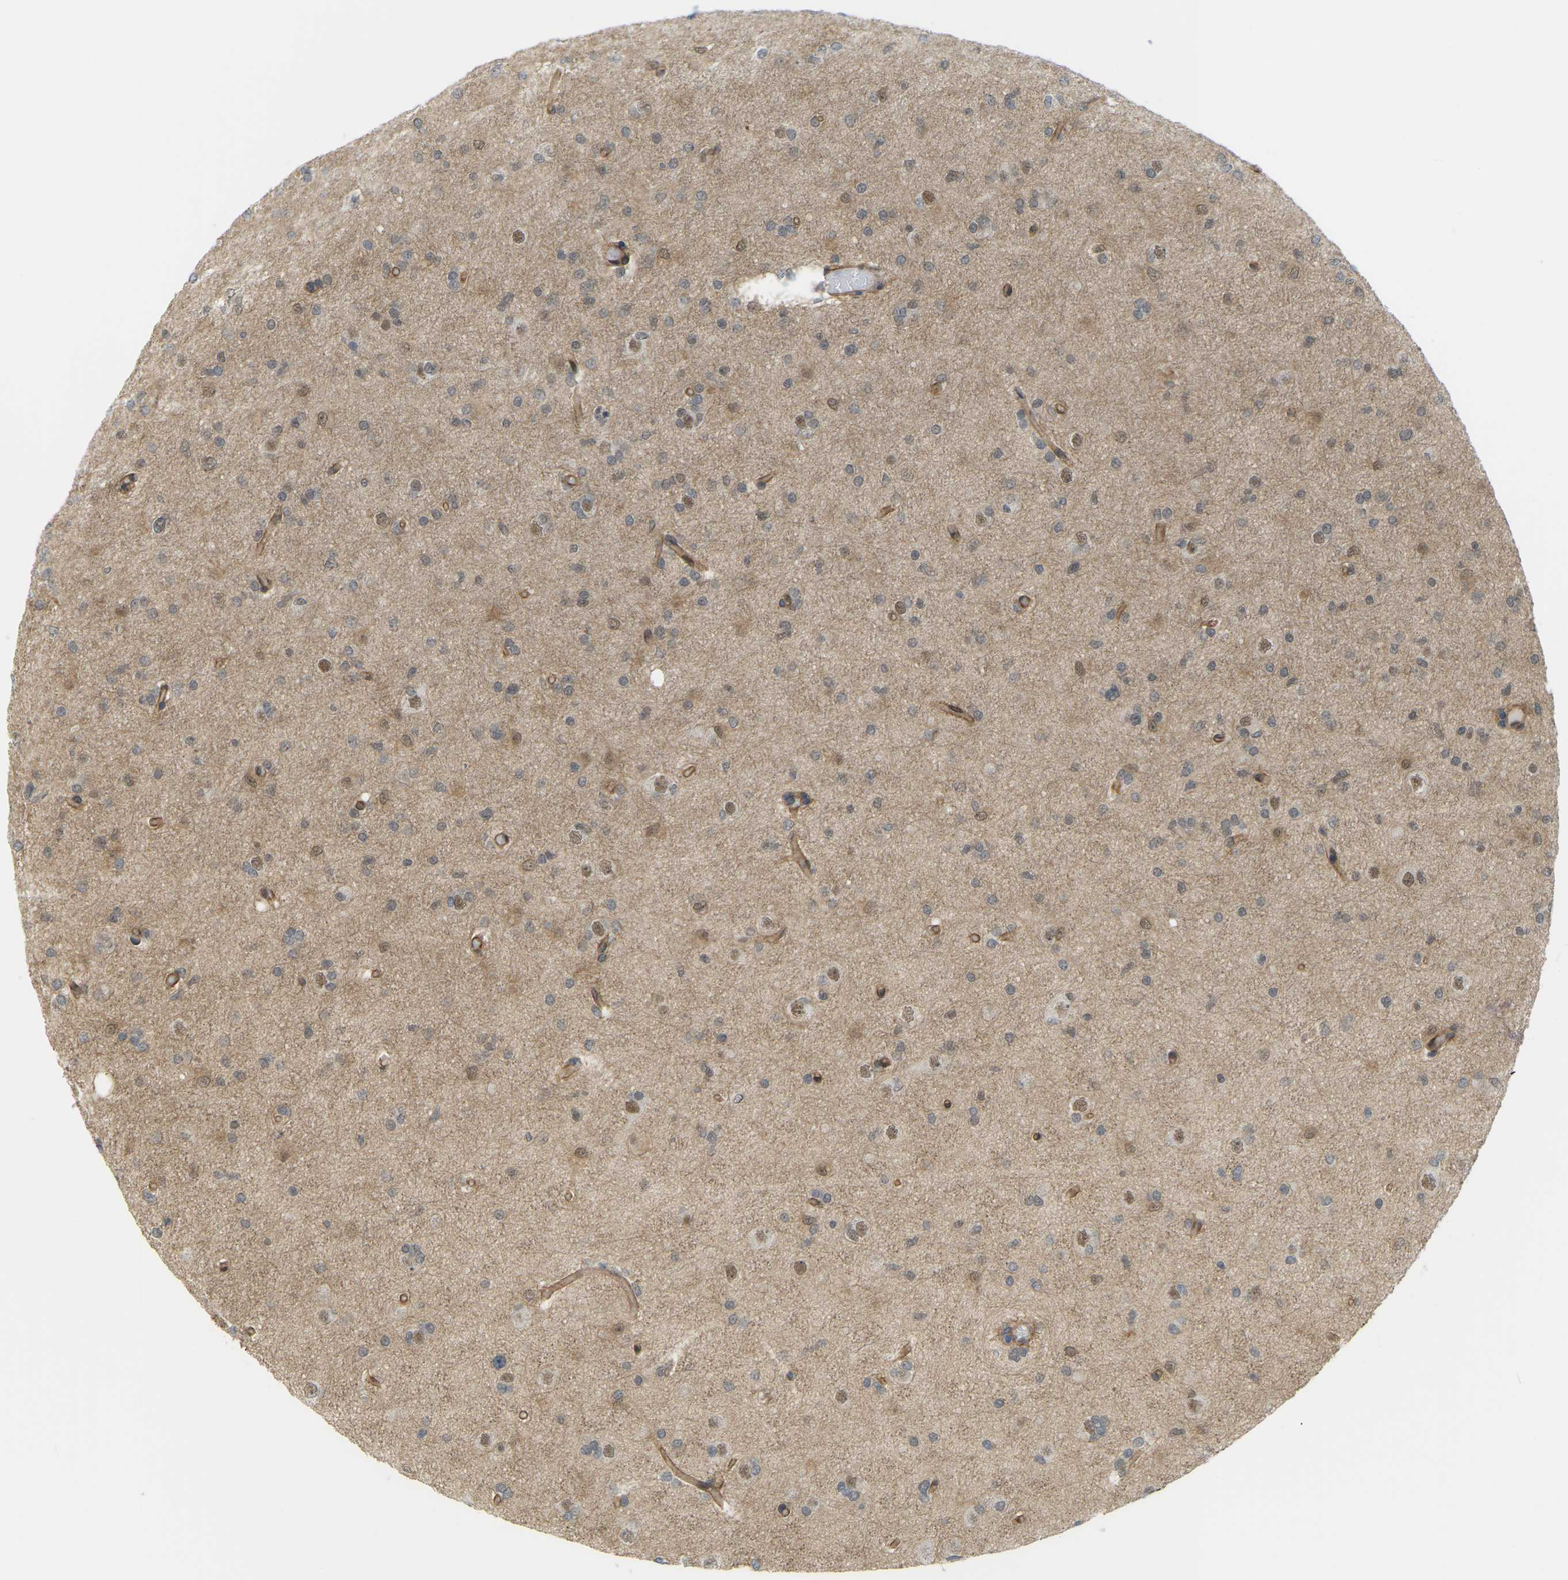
{"staining": {"intensity": "weak", "quantity": "25%-75%", "location": "cytoplasmic/membranous,nuclear"}, "tissue": "glioma", "cell_type": "Tumor cells", "image_type": "cancer", "snomed": [{"axis": "morphology", "description": "Glioma, malignant, High grade"}, {"axis": "topography", "description": "Cerebral cortex"}], "caption": "This is a histology image of immunohistochemistry (IHC) staining of glioma, which shows weak expression in the cytoplasmic/membranous and nuclear of tumor cells.", "gene": "SERPINB5", "patient": {"sex": "female", "age": 36}}